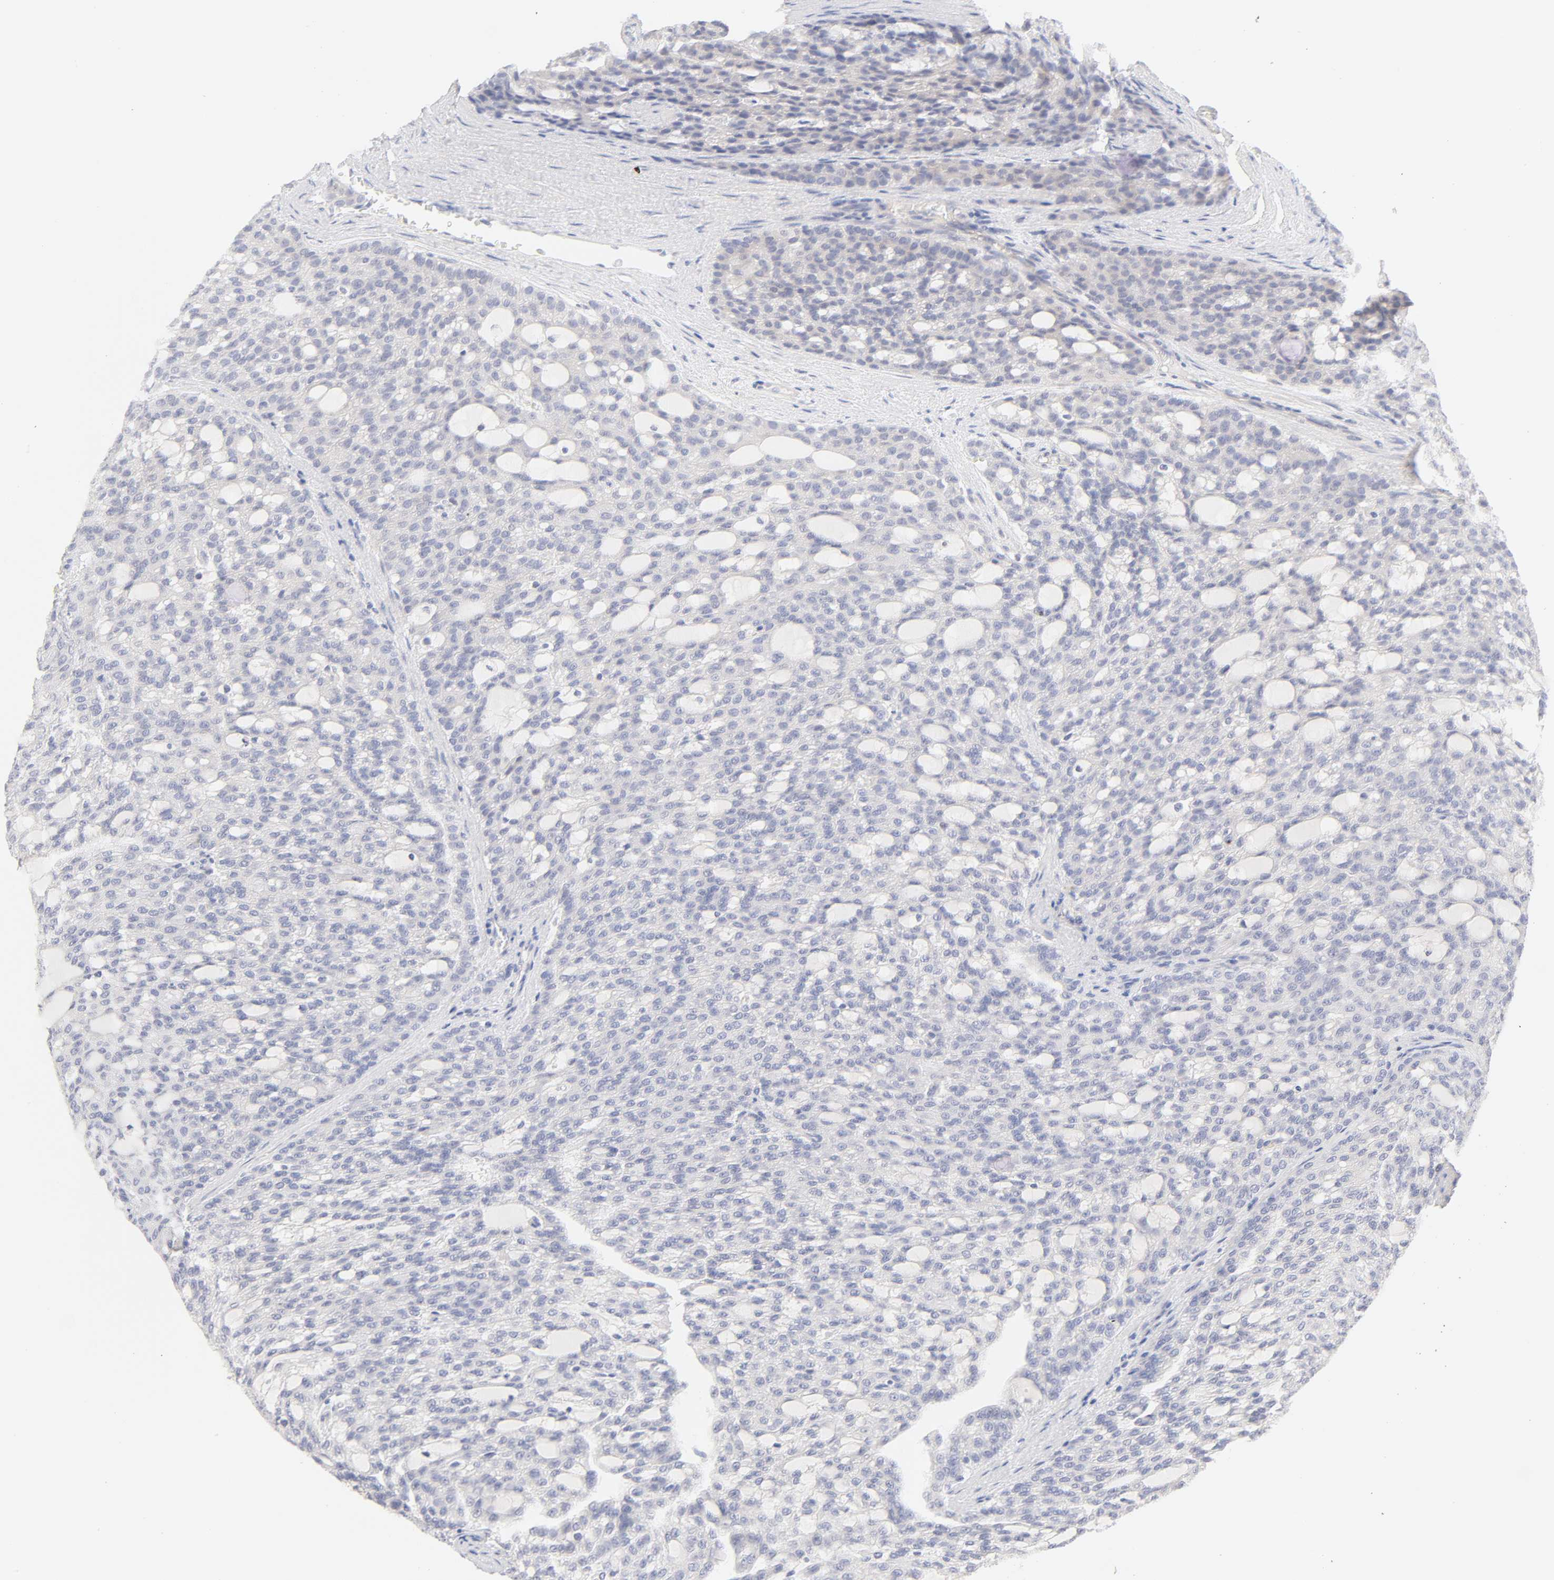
{"staining": {"intensity": "negative", "quantity": "none", "location": "none"}, "tissue": "renal cancer", "cell_type": "Tumor cells", "image_type": "cancer", "snomed": [{"axis": "morphology", "description": "Adenocarcinoma, NOS"}, {"axis": "topography", "description": "Kidney"}], "caption": "Tumor cells show no significant protein expression in renal adenocarcinoma. (DAB (3,3'-diaminobenzidine) IHC with hematoxylin counter stain).", "gene": "CYP4B1", "patient": {"sex": "male", "age": 63}}